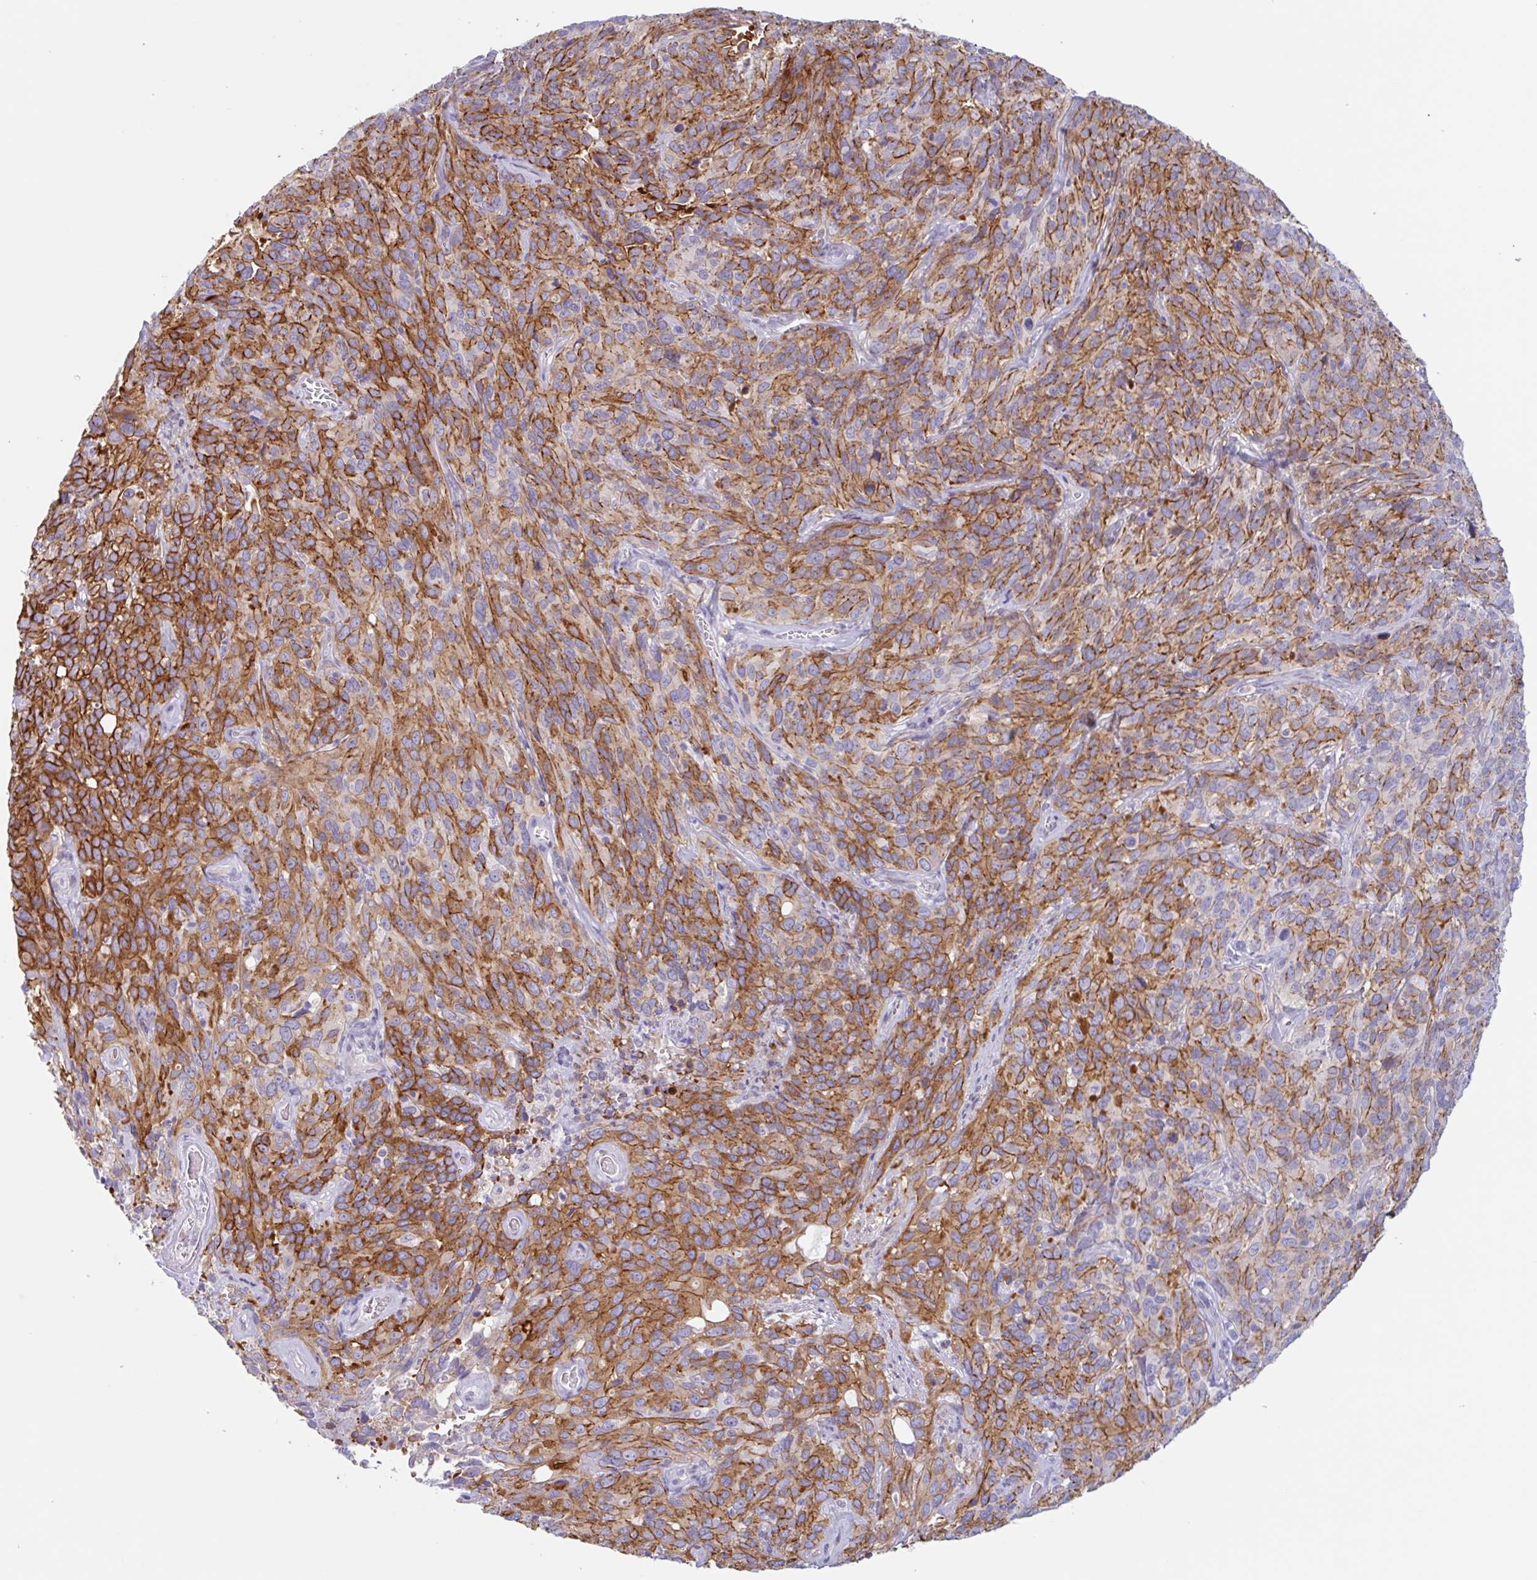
{"staining": {"intensity": "moderate", "quantity": "25%-75%", "location": "cytoplasmic/membranous"}, "tissue": "cervical cancer", "cell_type": "Tumor cells", "image_type": "cancer", "snomed": [{"axis": "morphology", "description": "Squamous cell carcinoma, NOS"}, {"axis": "topography", "description": "Cervix"}], "caption": "The histopathology image displays staining of cervical cancer, revealing moderate cytoplasmic/membranous protein expression (brown color) within tumor cells.", "gene": "MYH10", "patient": {"sex": "female", "age": 51}}